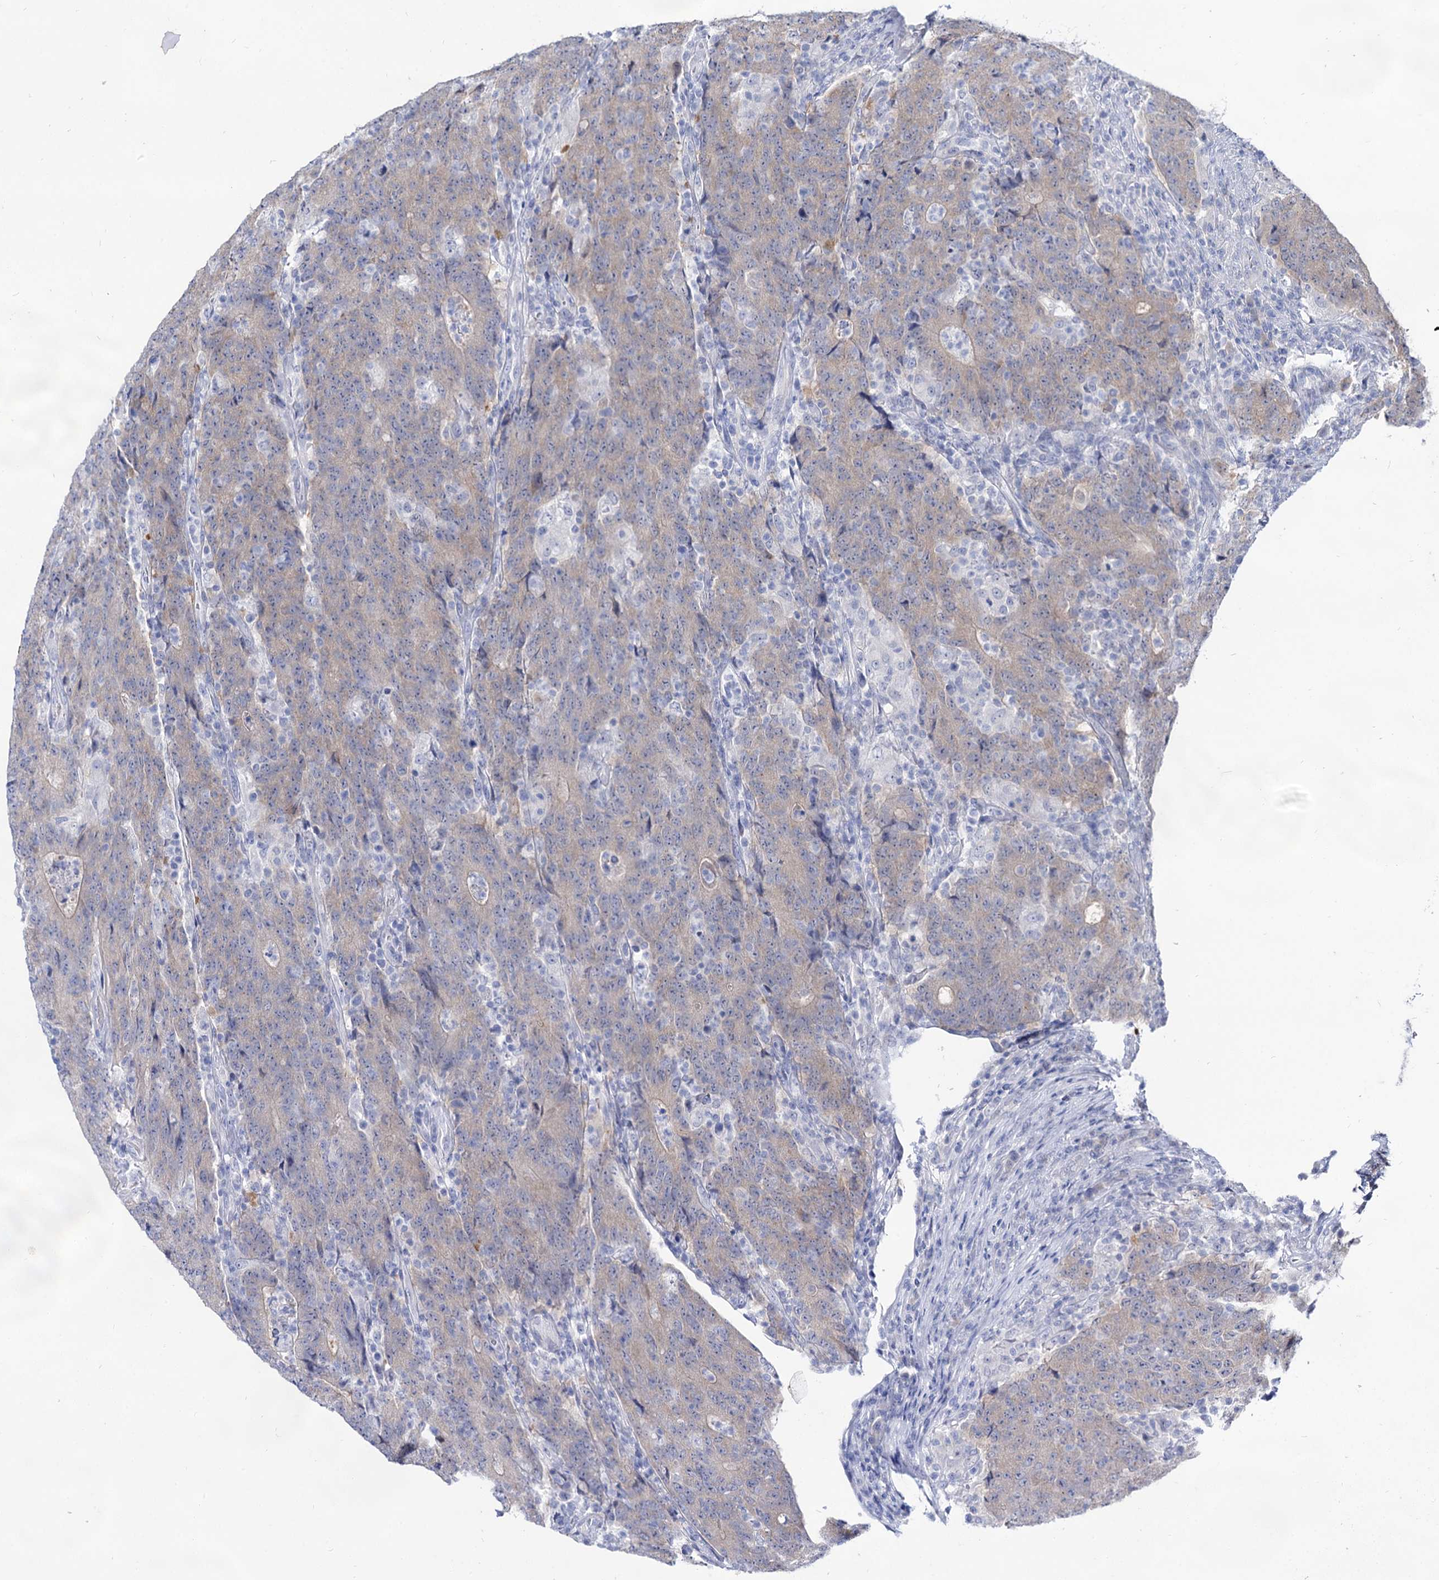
{"staining": {"intensity": "negative", "quantity": "none", "location": "none"}, "tissue": "colorectal cancer", "cell_type": "Tumor cells", "image_type": "cancer", "snomed": [{"axis": "morphology", "description": "Adenocarcinoma, NOS"}, {"axis": "topography", "description": "Colon"}], "caption": "Photomicrograph shows no significant protein staining in tumor cells of colorectal cancer (adenocarcinoma).", "gene": "ARFIP2", "patient": {"sex": "female", "age": 75}}